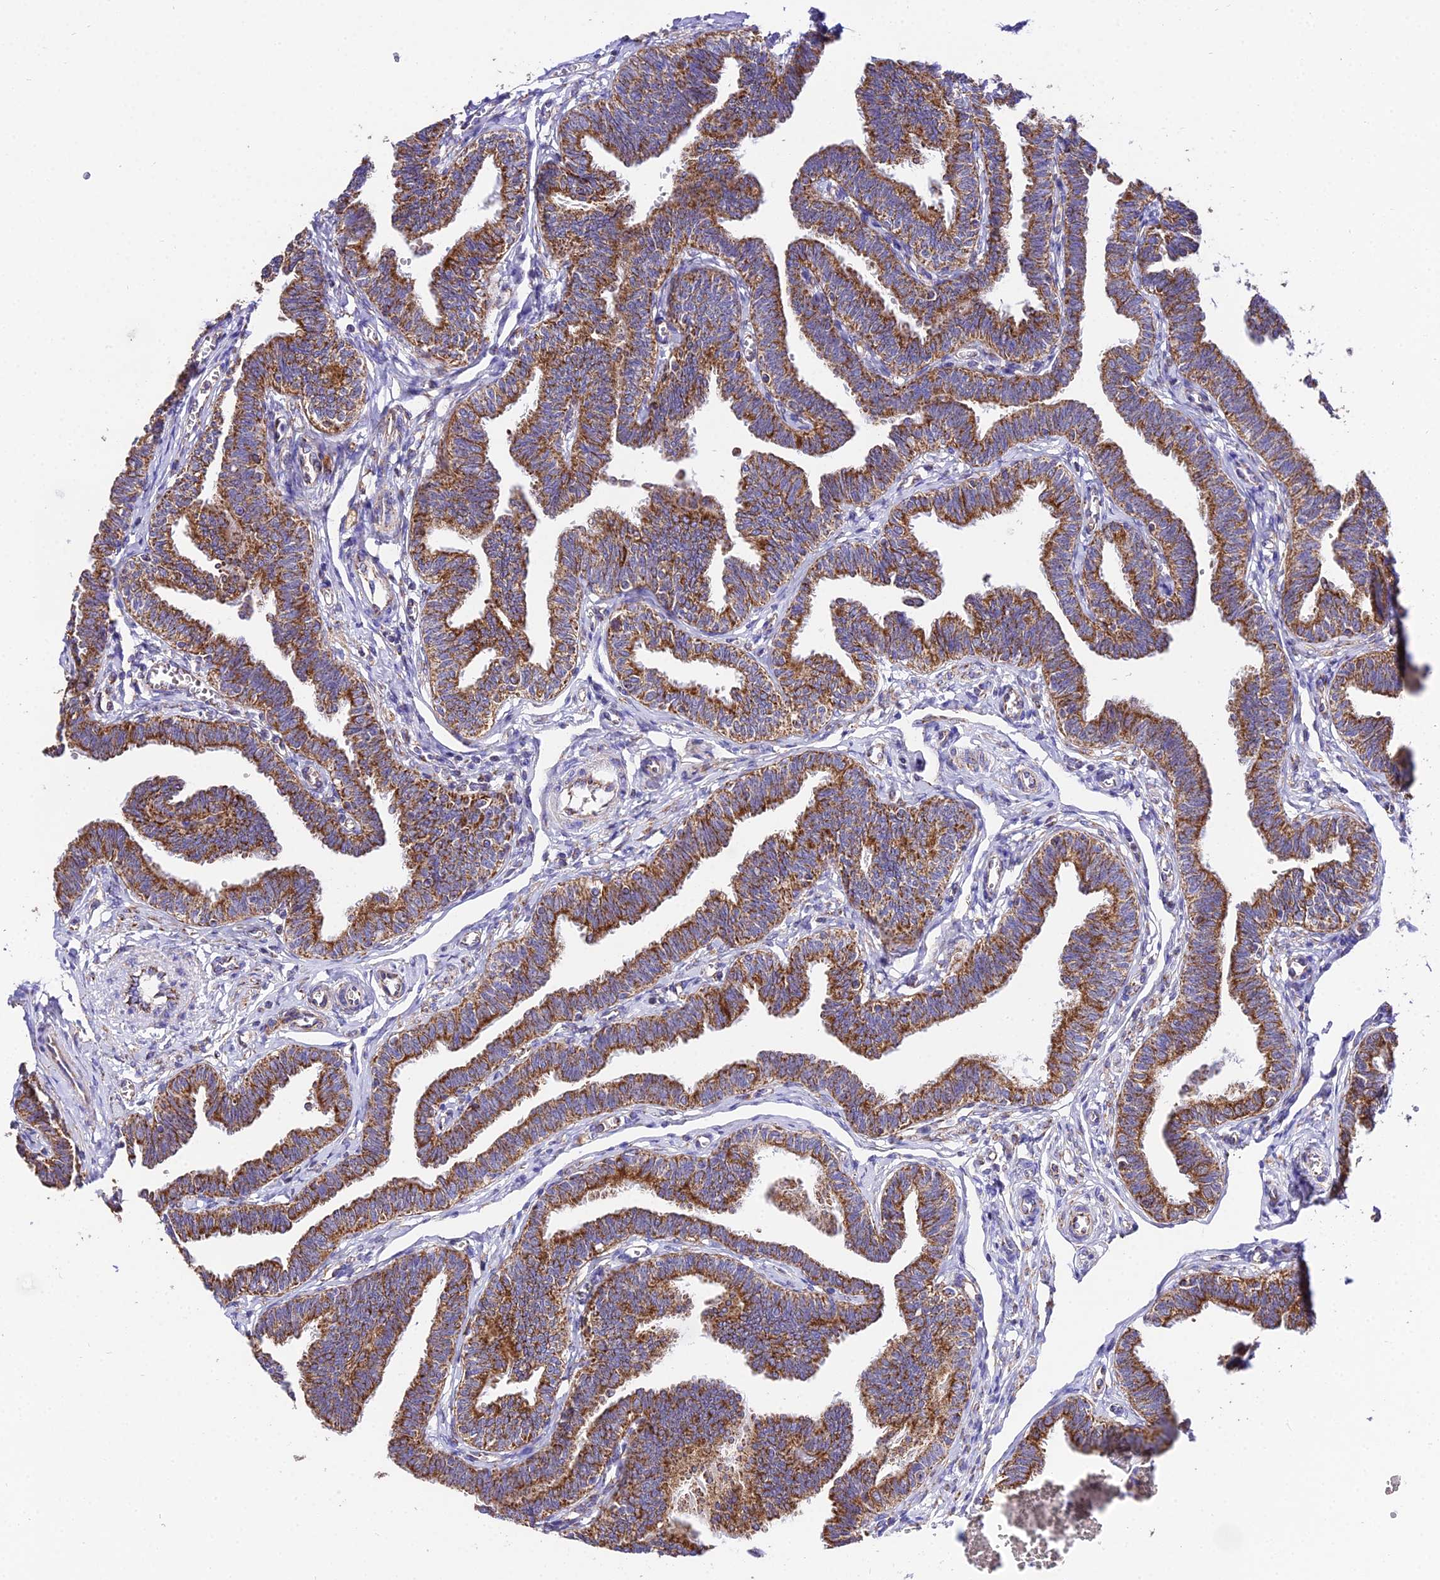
{"staining": {"intensity": "strong", "quantity": ">75%", "location": "cytoplasmic/membranous"}, "tissue": "fallopian tube", "cell_type": "Glandular cells", "image_type": "normal", "snomed": [{"axis": "morphology", "description": "Normal tissue, NOS"}, {"axis": "topography", "description": "Fallopian tube"}, {"axis": "topography", "description": "Ovary"}], "caption": "A high amount of strong cytoplasmic/membranous positivity is present in about >75% of glandular cells in unremarkable fallopian tube. The staining was performed using DAB, with brown indicating positive protein expression. Nuclei are stained blue with hematoxylin.", "gene": "OCIAD1", "patient": {"sex": "female", "age": 23}}